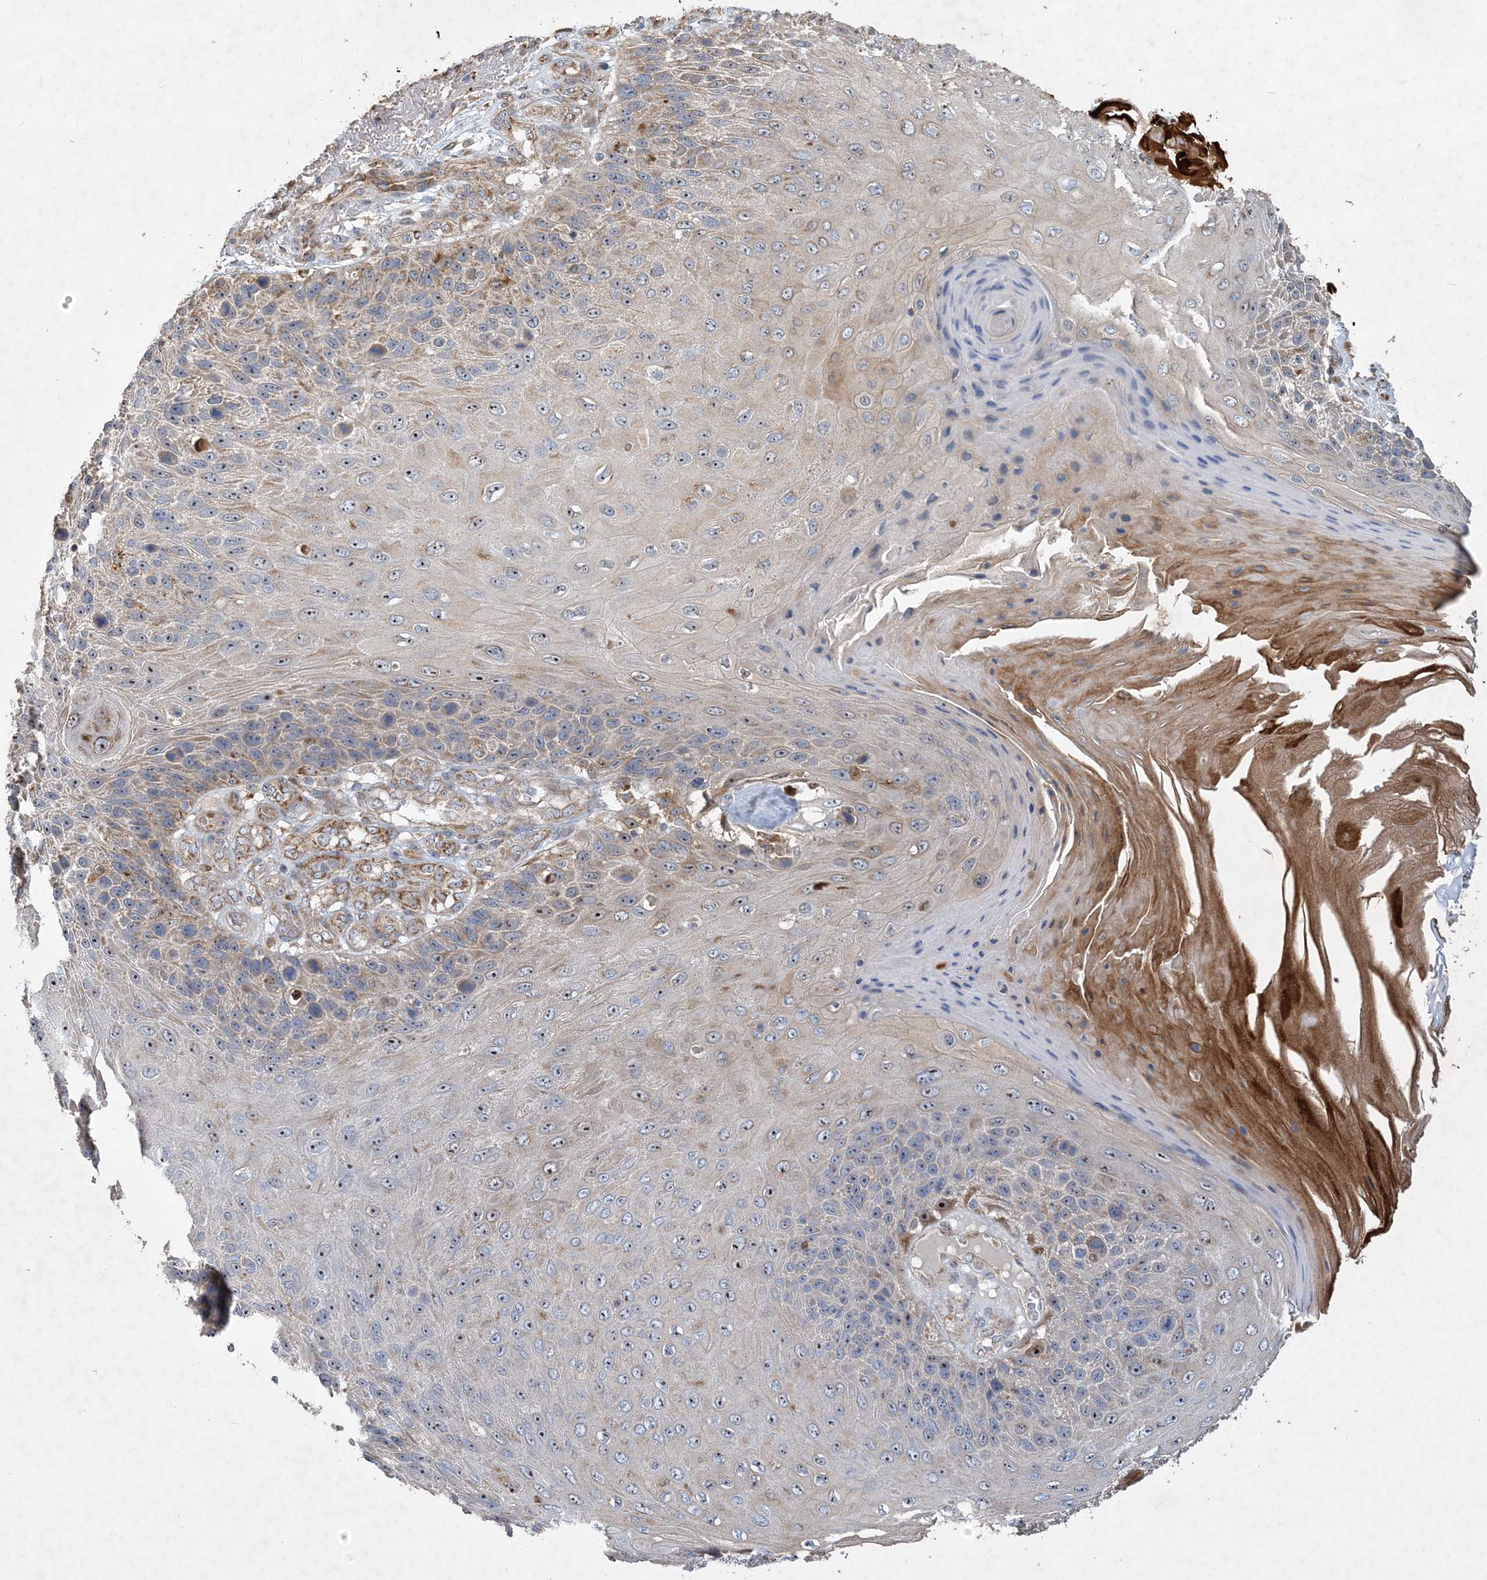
{"staining": {"intensity": "moderate", "quantity": "25%-75%", "location": "cytoplasmic/membranous,nuclear"}, "tissue": "skin cancer", "cell_type": "Tumor cells", "image_type": "cancer", "snomed": [{"axis": "morphology", "description": "Squamous cell carcinoma, NOS"}, {"axis": "topography", "description": "Skin"}], "caption": "Immunohistochemical staining of human skin cancer (squamous cell carcinoma) shows medium levels of moderate cytoplasmic/membranous and nuclear expression in about 25%-75% of tumor cells.", "gene": "FEZ2", "patient": {"sex": "female", "age": 88}}